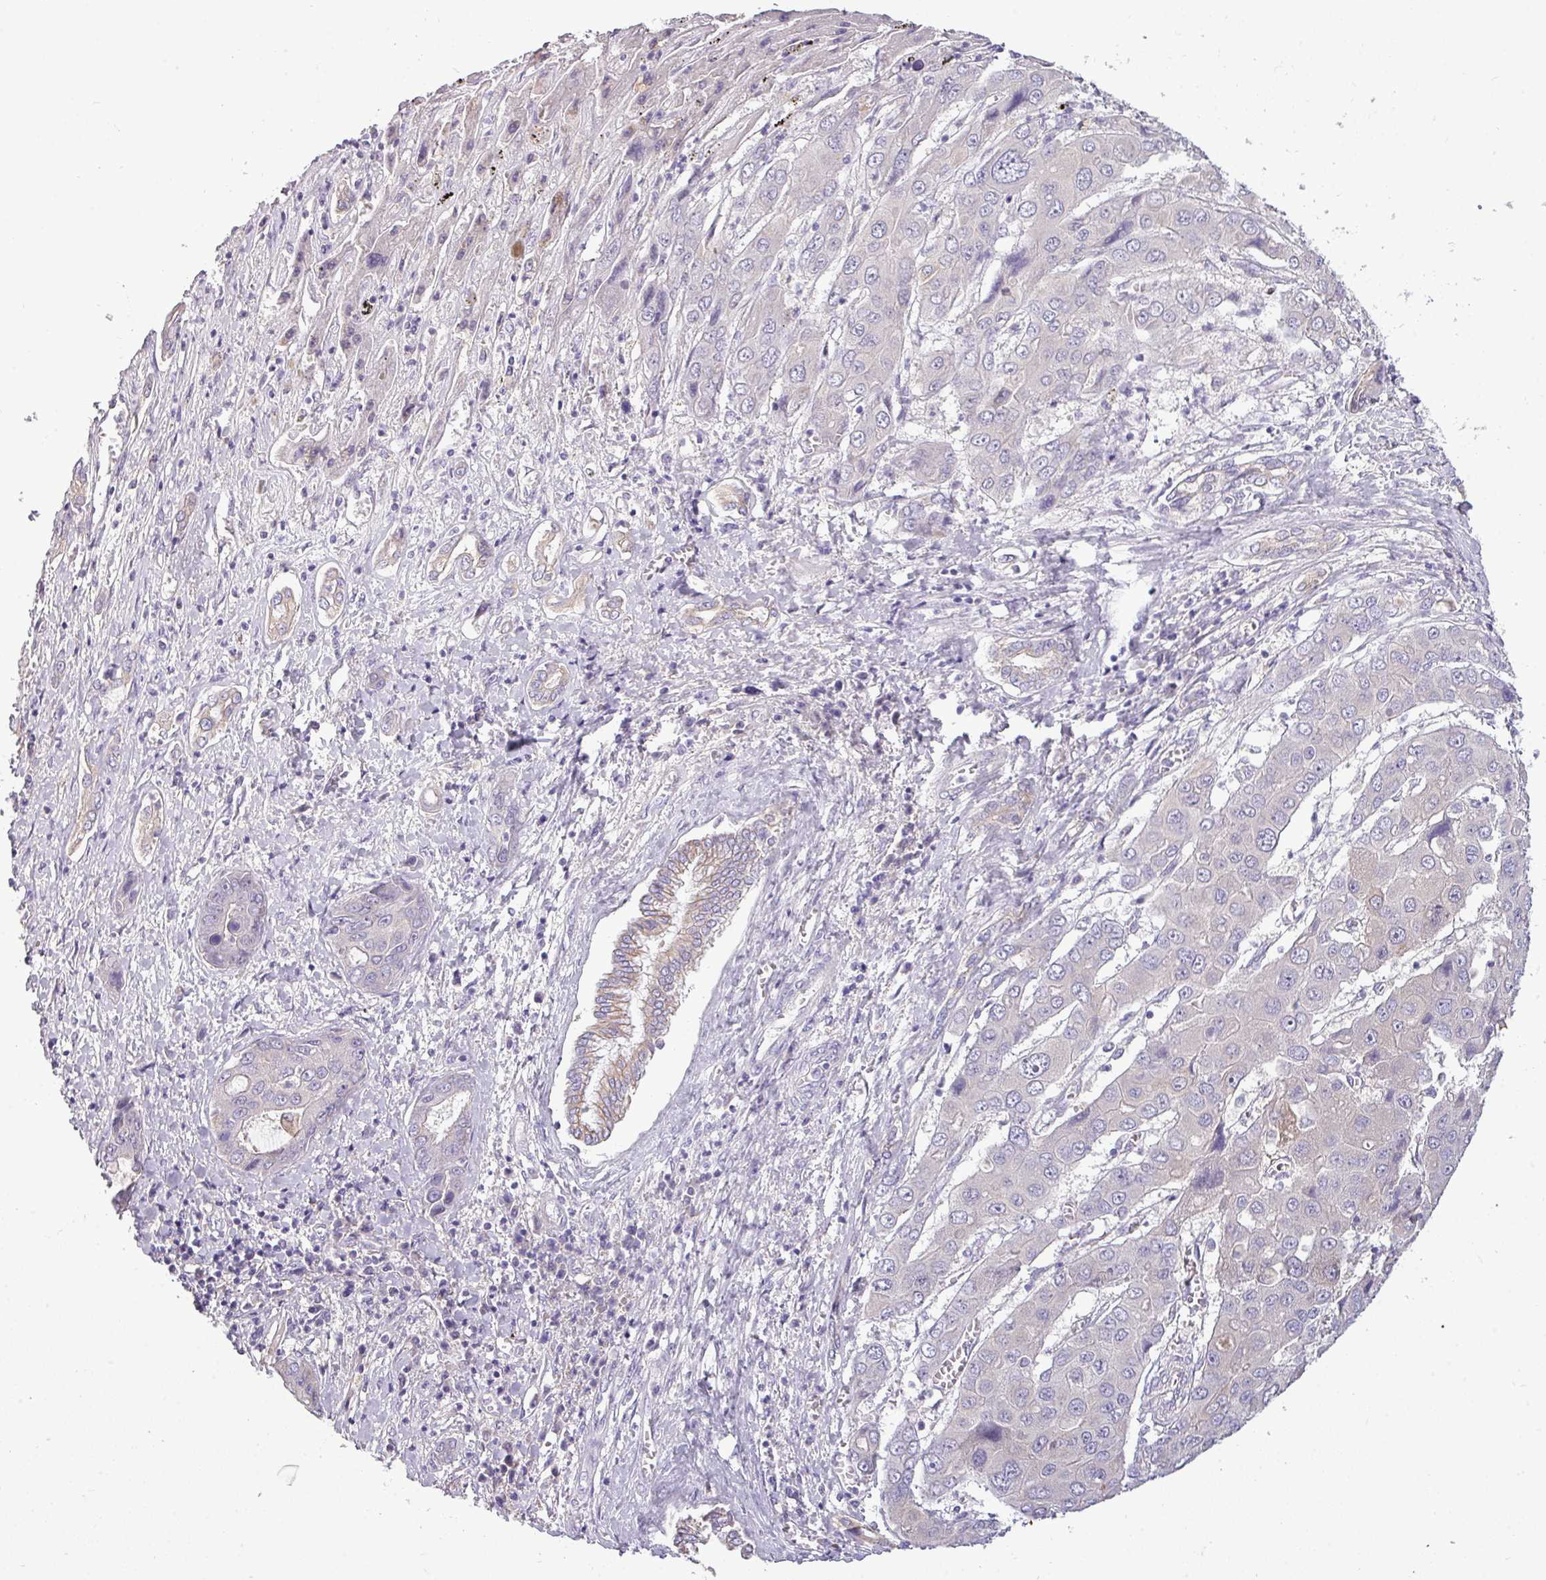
{"staining": {"intensity": "negative", "quantity": "none", "location": "none"}, "tissue": "liver cancer", "cell_type": "Tumor cells", "image_type": "cancer", "snomed": [{"axis": "morphology", "description": "Cholangiocarcinoma"}, {"axis": "topography", "description": "Liver"}], "caption": "Image shows no significant protein staining in tumor cells of liver cancer.", "gene": "DNAAF9", "patient": {"sex": "male", "age": 67}}